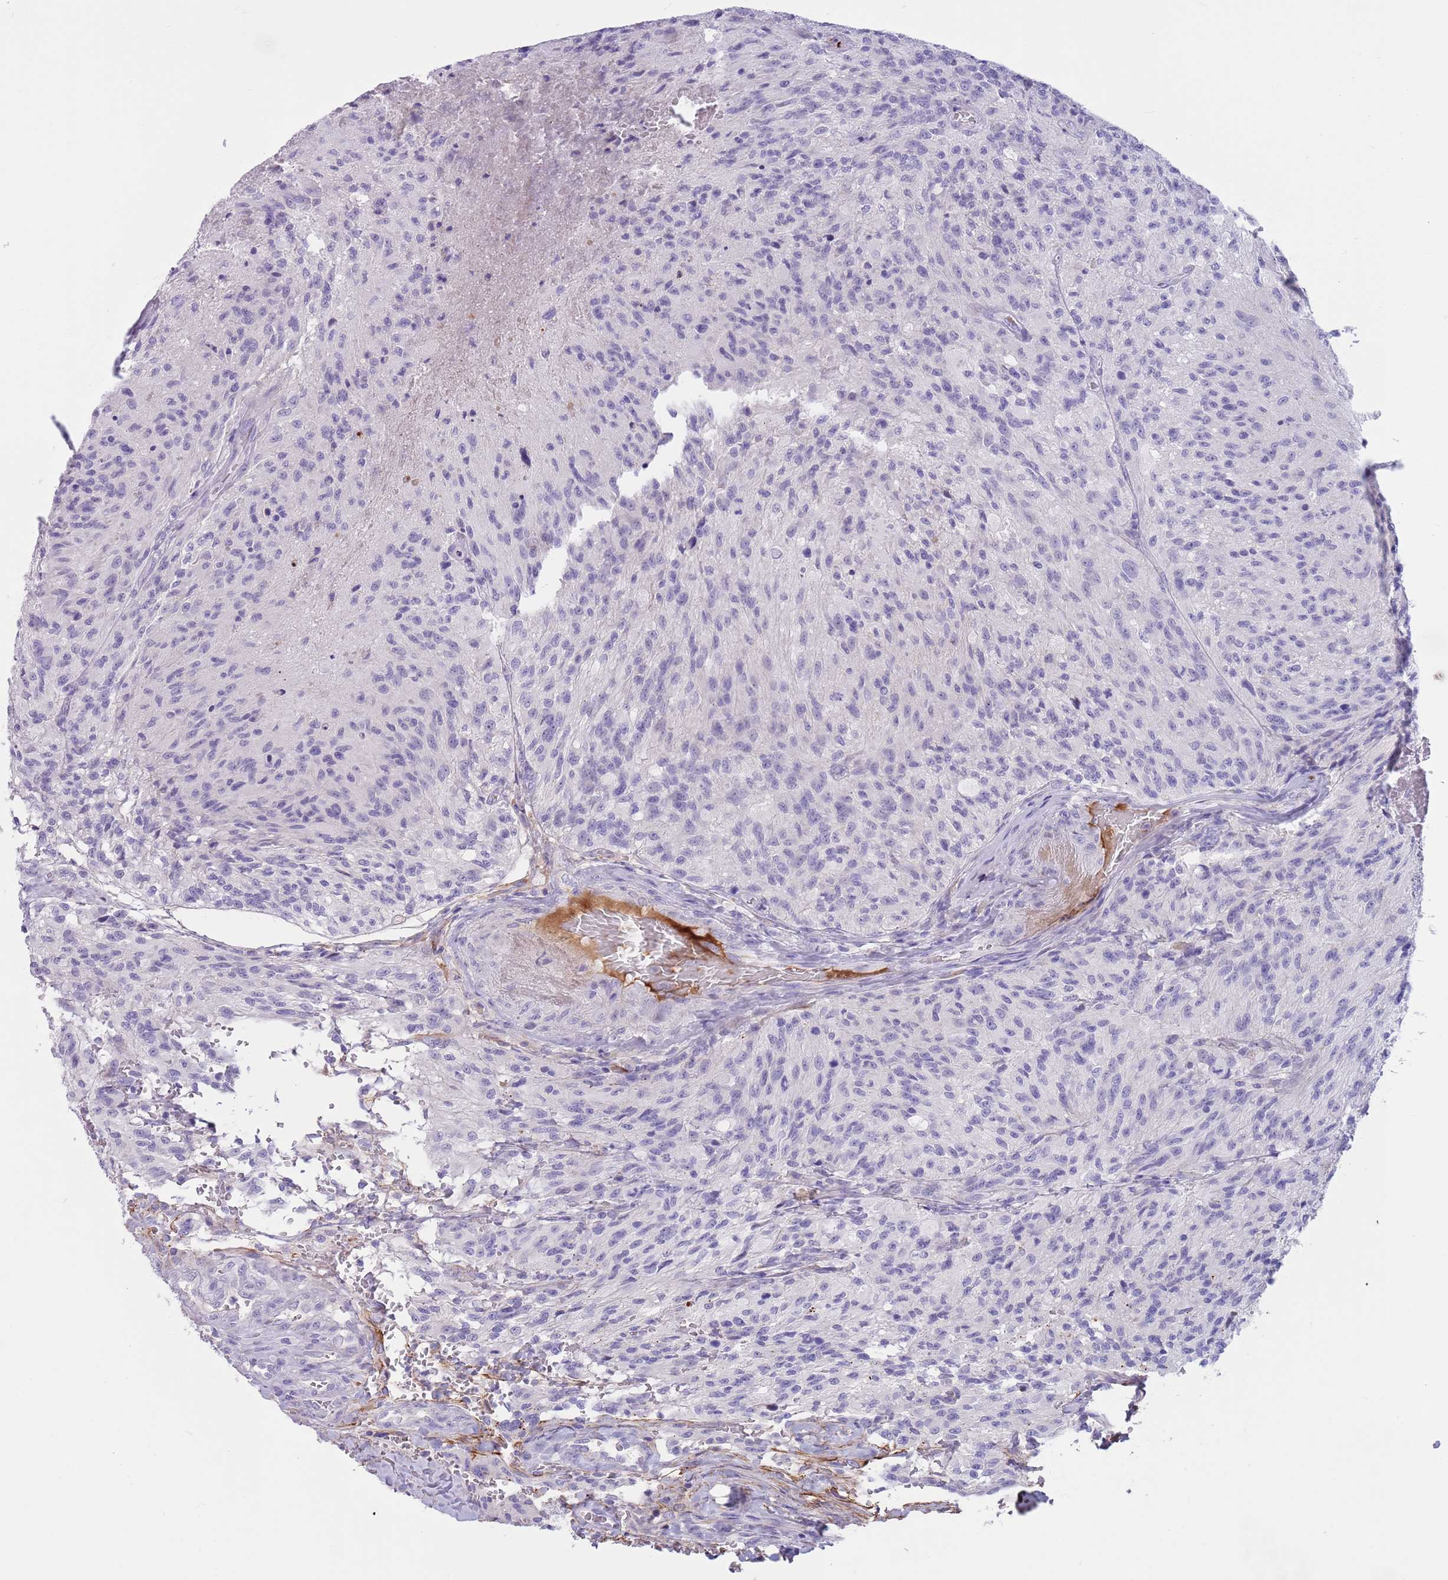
{"staining": {"intensity": "negative", "quantity": "none", "location": "none"}, "tissue": "glioma", "cell_type": "Tumor cells", "image_type": "cancer", "snomed": [{"axis": "morphology", "description": "Normal tissue, NOS"}, {"axis": "morphology", "description": "Glioma, malignant, High grade"}, {"axis": "topography", "description": "Cerebral cortex"}], "caption": "DAB immunohistochemical staining of human malignant glioma (high-grade) displays no significant positivity in tumor cells. (Brightfield microscopy of DAB (3,3'-diaminobenzidine) immunohistochemistry (IHC) at high magnification).", "gene": "LEPROTL1", "patient": {"sex": "male", "age": 56}}